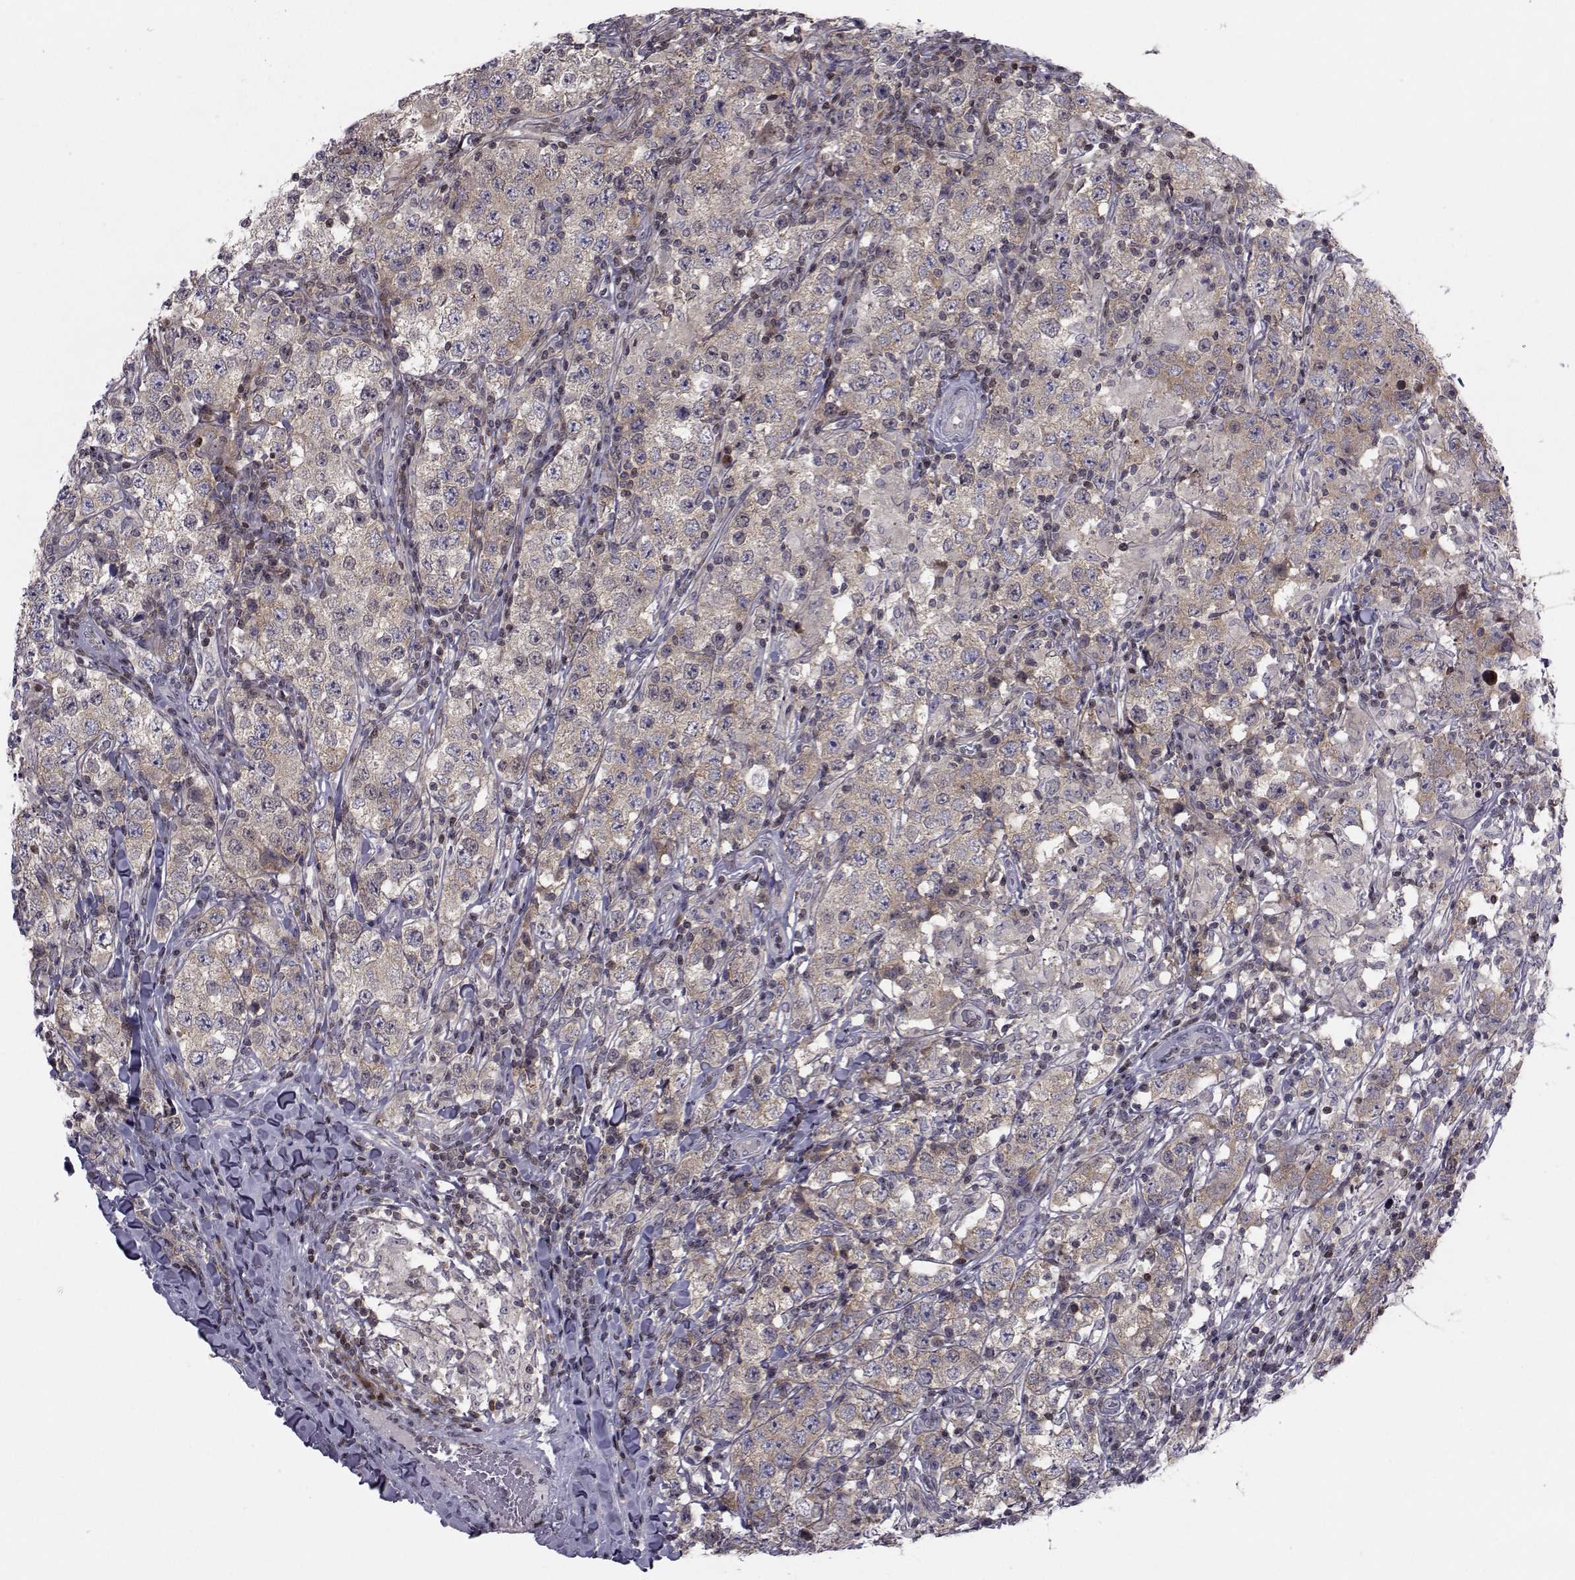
{"staining": {"intensity": "weak", "quantity": ">75%", "location": "cytoplasmic/membranous"}, "tissue": "testis cancer", "cell_type": "Tumor cells", "image_type": "cancer", "snomed": [{"axis": "morphology", "description": "Seminoma, NOS"}, {"axis": "morphology", "description": "Carcinoma, Embryonal, NOS"}, {"axis": "topography", "description": "Testis"}], "caption": "IHC (DAB) staining of human testis cancer (seminoma) exhibits weak cytoplasmic/membranous protein expression in approximately >75% of tumor cells.", "gene": "PCP4L1", "patient": {"sex": "male", "age": 41}}